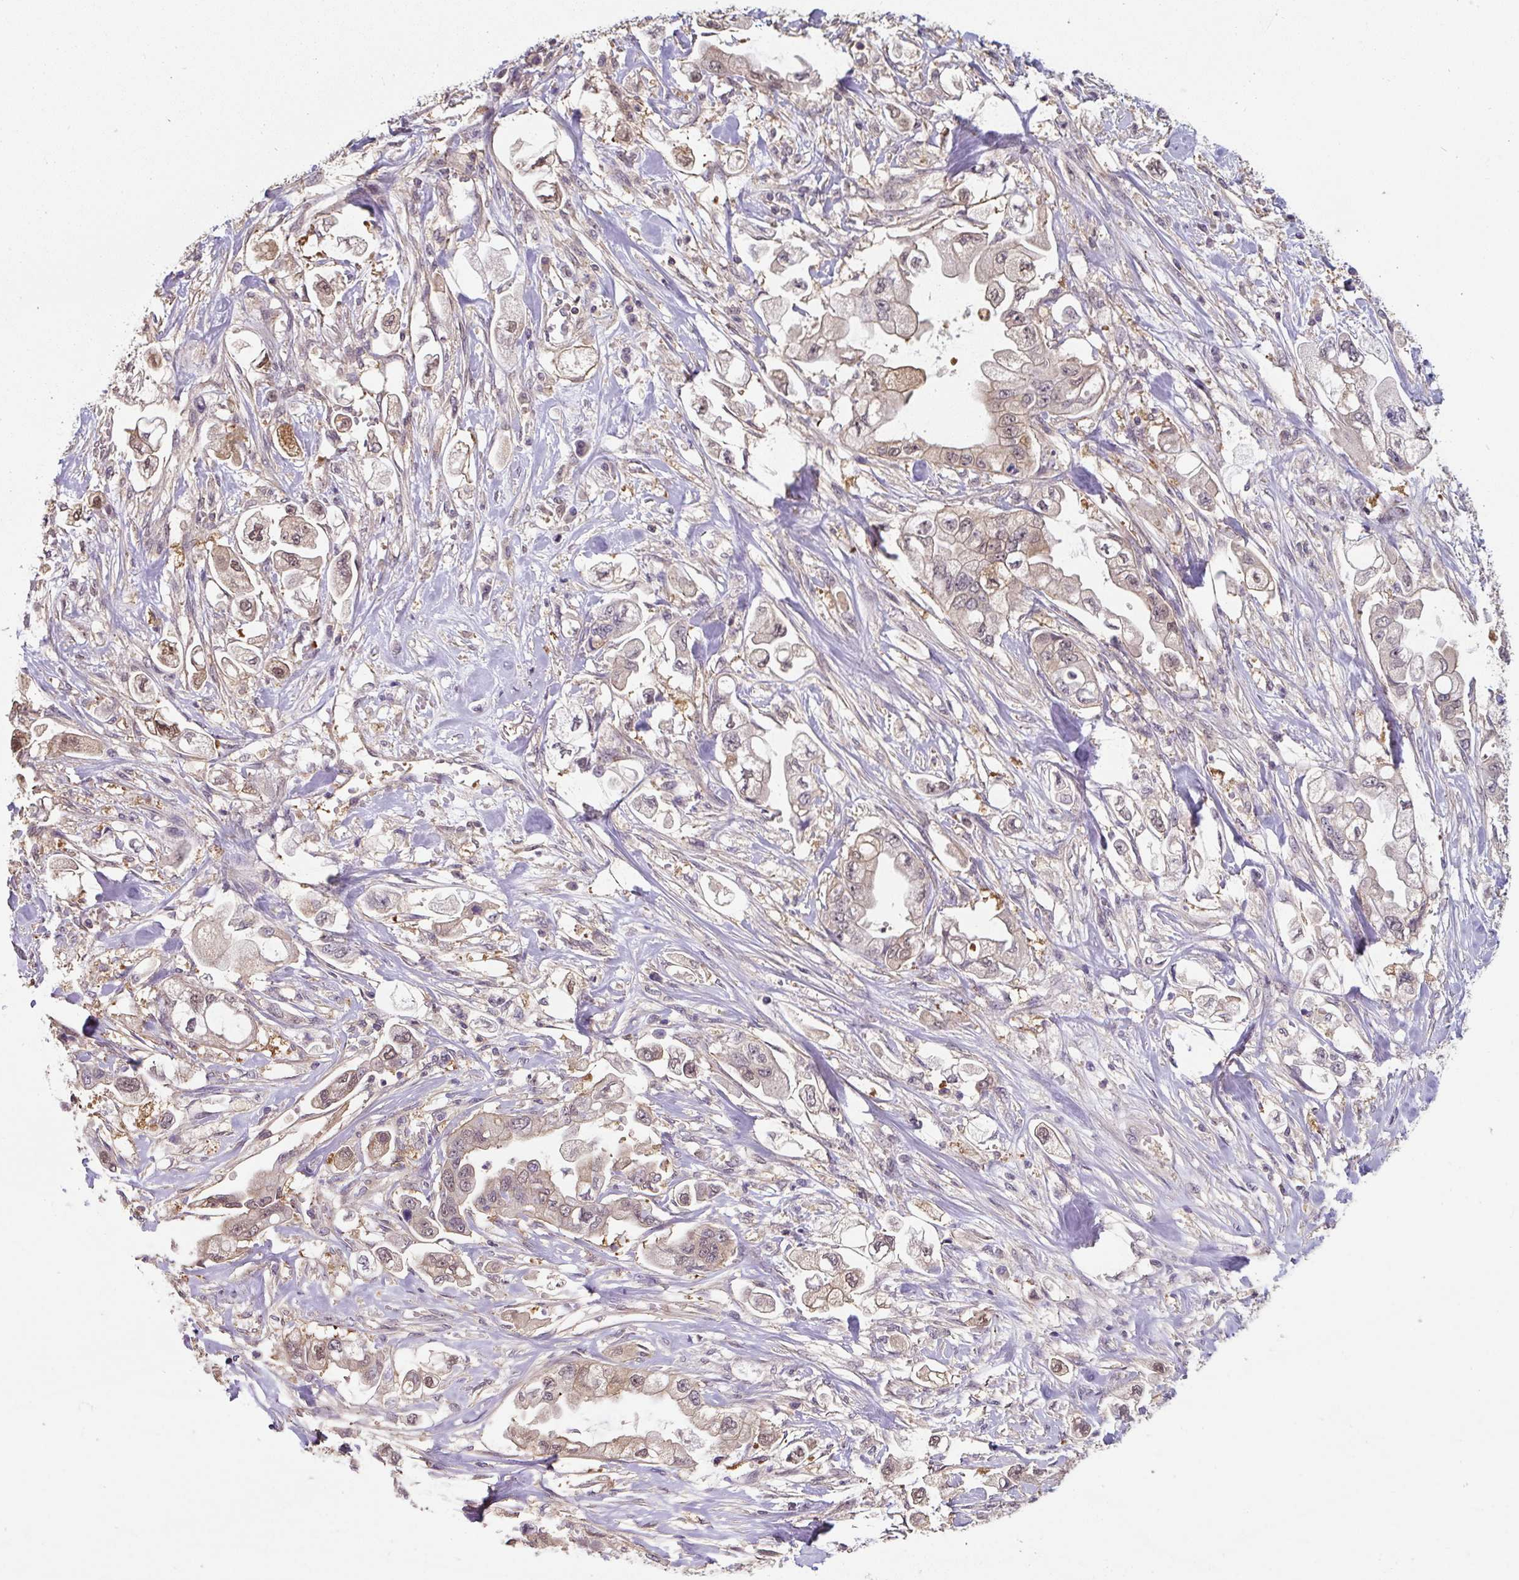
{"staining": {"intensity": "weak", "quantity": "25%-75%", "location": "cytoplasmic/membranous"}, "tissue": "stomach cancer", "cell_type": "Tumor cells", "image_type": "cancer", "snomed": [{"axis": "morphology", "description": "Adenocarcinoma, NOS"}, {"axis": "topography", "description": "Stomach"}], "caption": "This is a micrograph of immunohistochemistry staining of stomach adenocarcinoma, which shows weak staining in the cytoplasmic/membranous of tumor cells.", "gene": "ST13", "patient": {"sex": "male", "age": 62}}